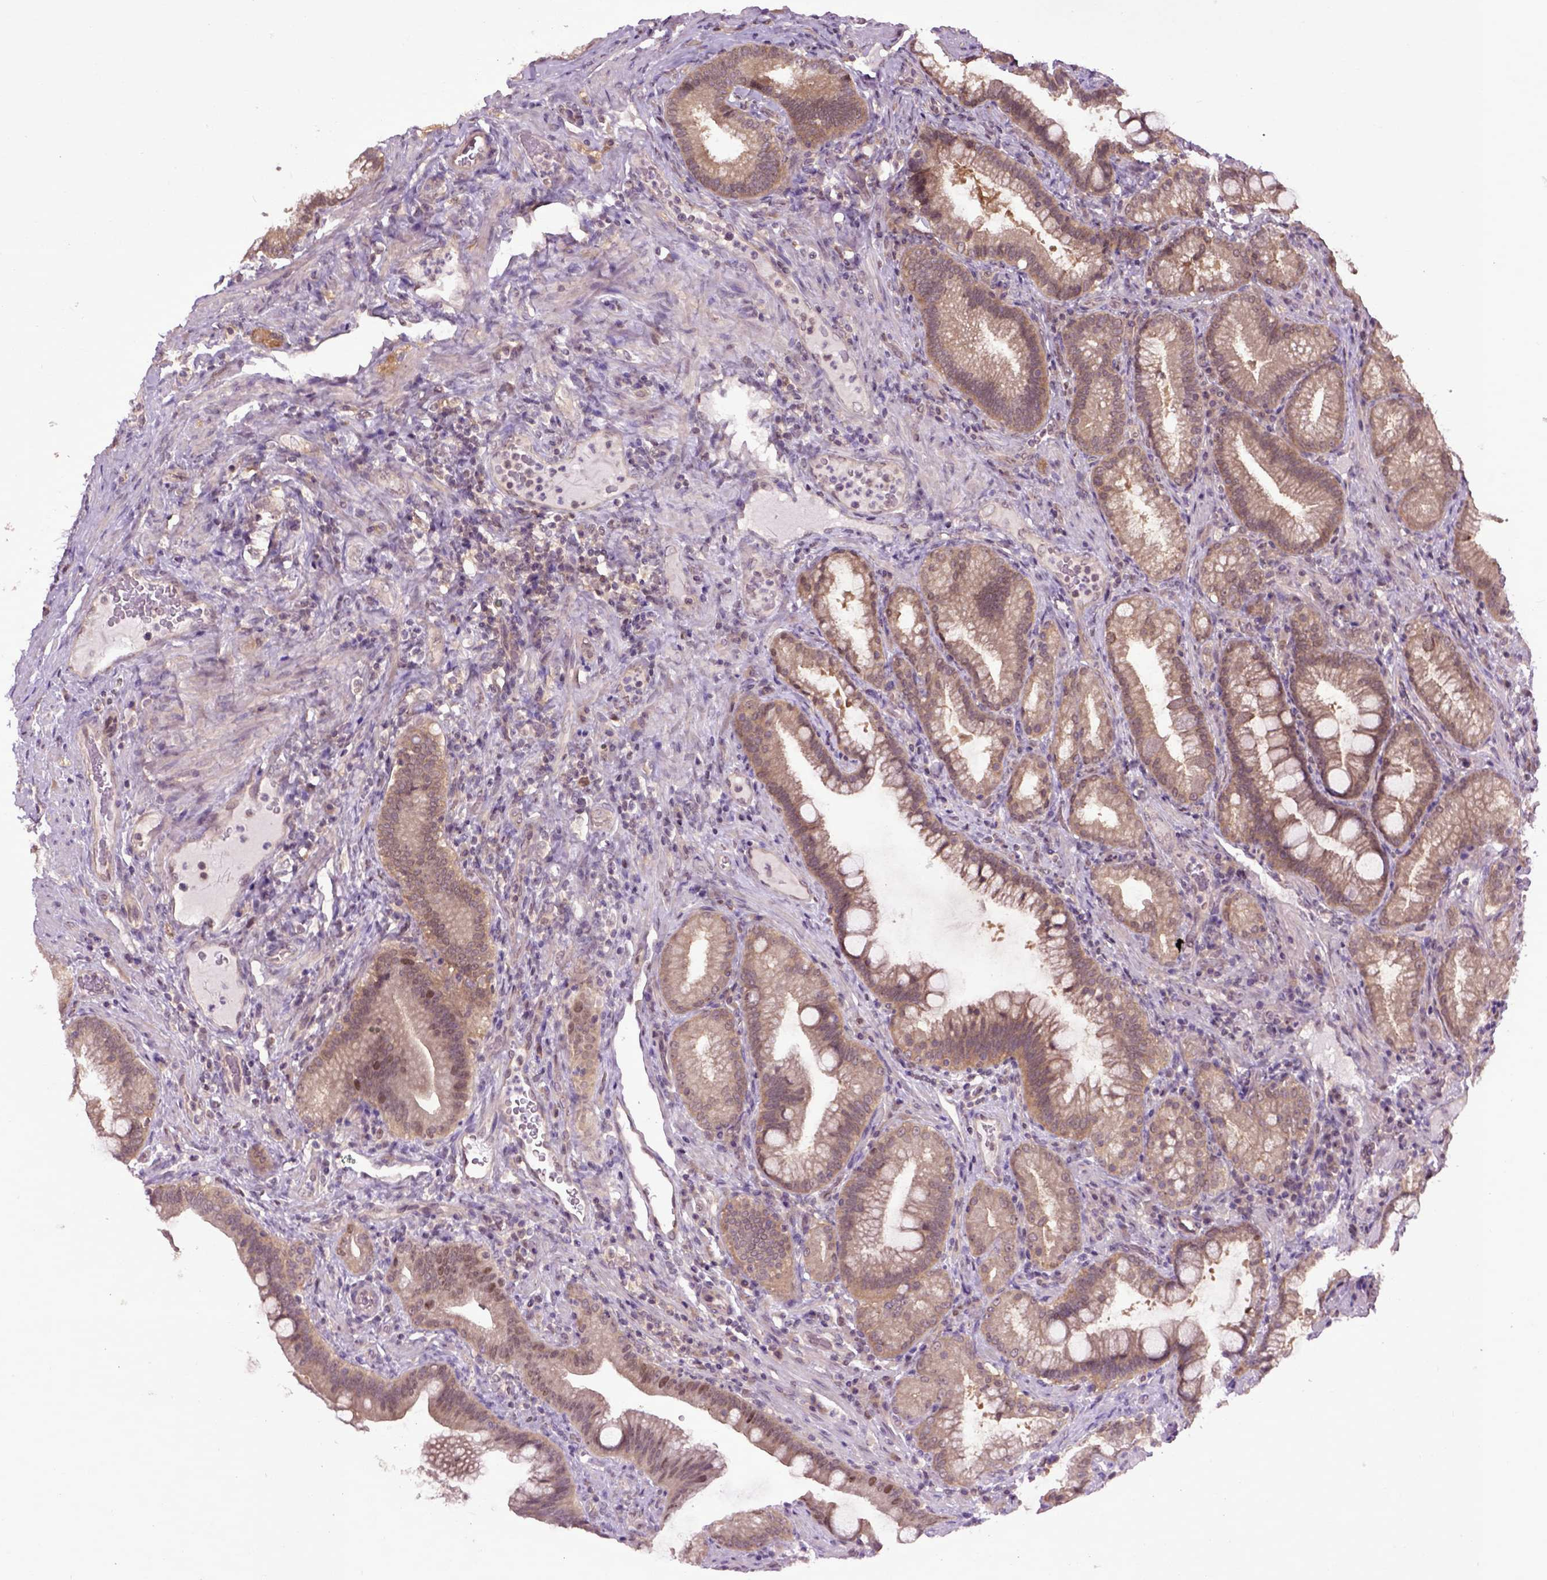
{"staining": {"intensity": "moderate", "quantity": ">75%", "location": "cytoplasmic/membranous,nuclear"}, "tissue": "duodenum", "cell_type": "Glandular cells", "image_type": "normal", "snomed": [{"axis": "morphology", "description": "Normal tissue, NOS"}, {"axis": "topography", "description": "Pancreas"}, {"axis": "topography", "description": "Duodenum"}], "caption": "Immunohistochemical staining of unremarkable human duodenum demonstrates moderate cytoplasmic/membranous,nuclear protein positivity in about >75% of glandular cells.", "gene": "WDR48", "patient": {"sex": "male", "age": 59}}